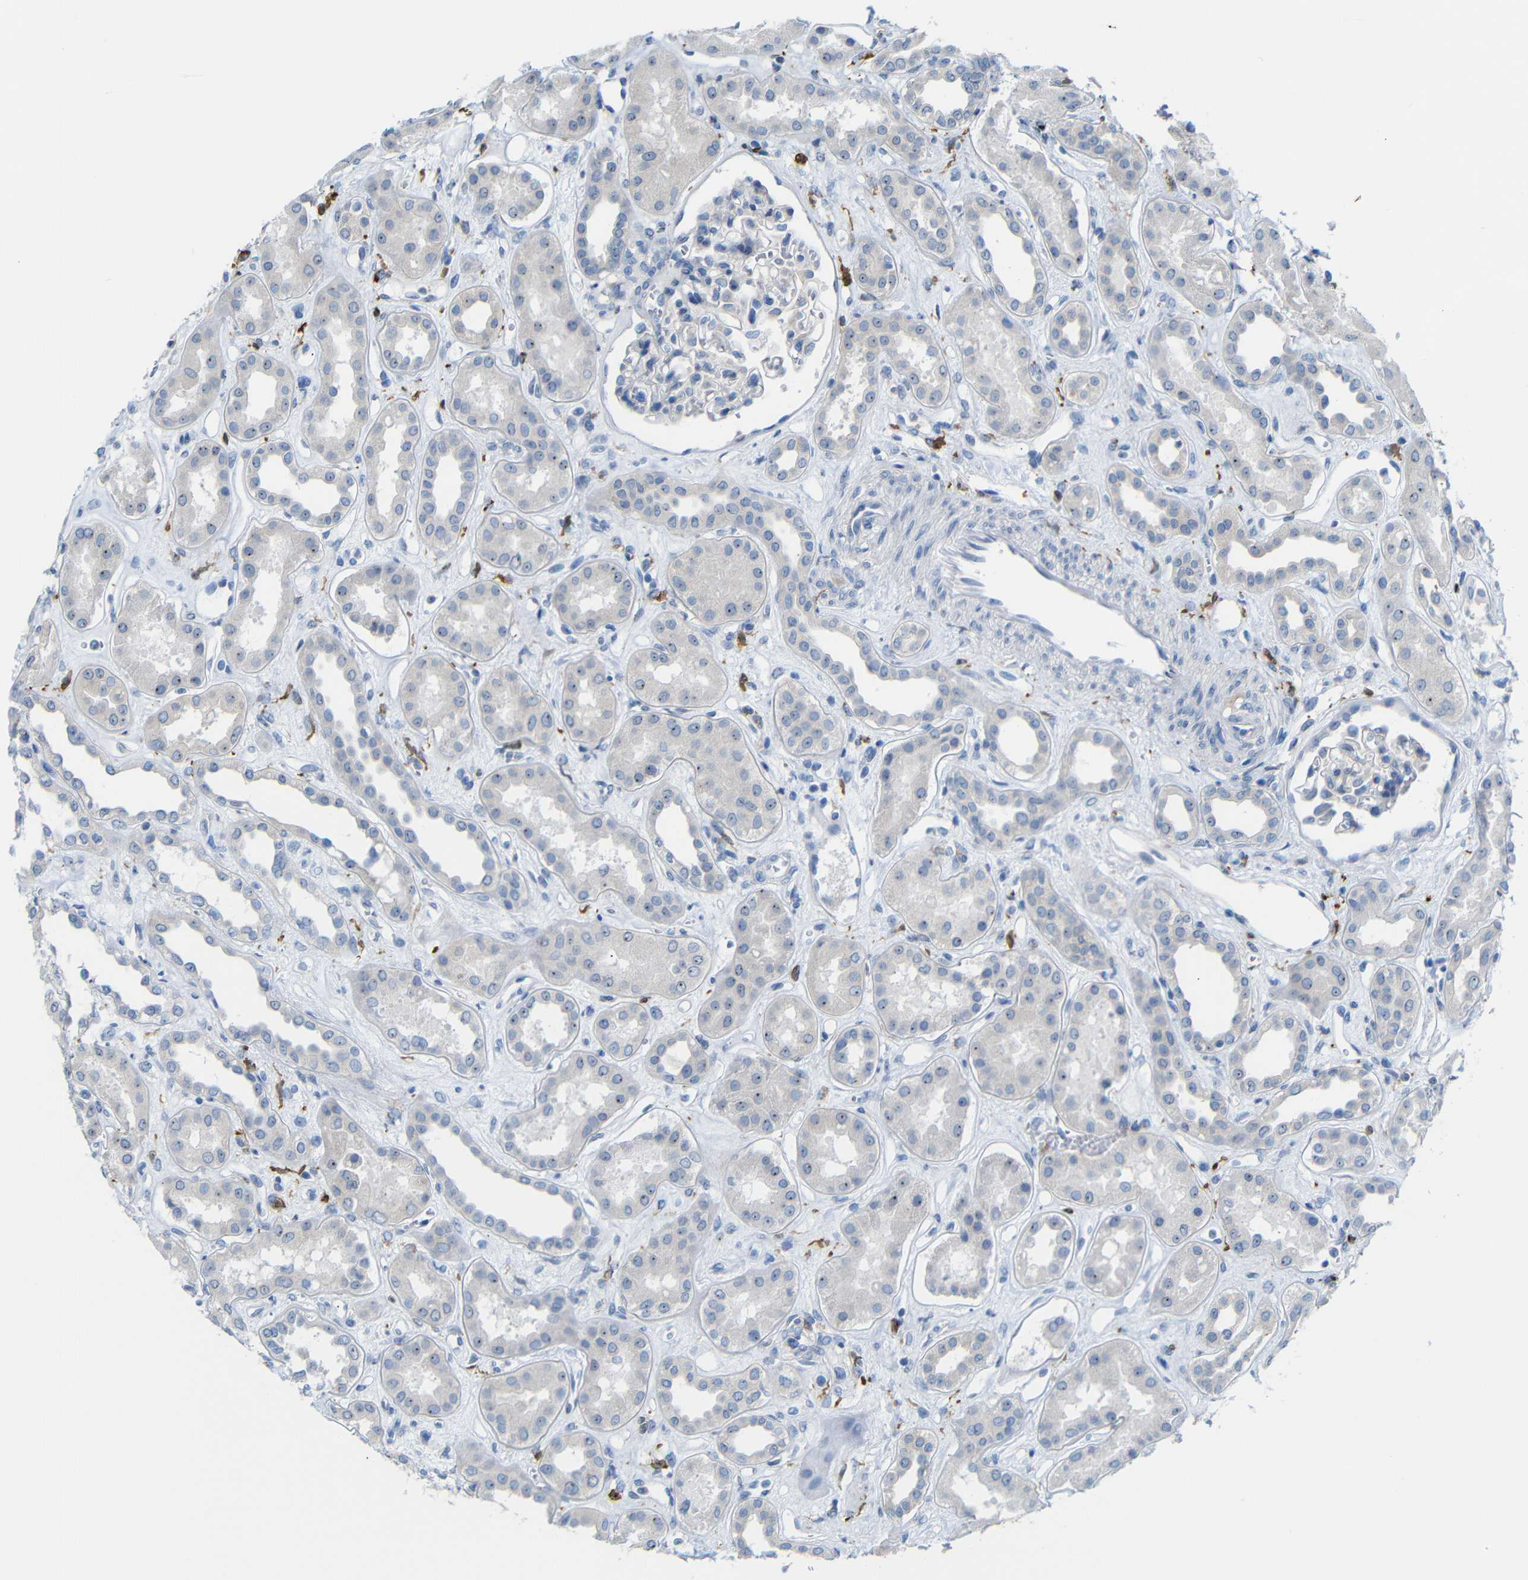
{"staining": {"intensity": "negative", "quantity": "none", "location": "none"}, "tissue": "kidney", "cell_type": "Cells in glomeruli", "image_type": "normal", "snomed": [{"axis": "morphology", "description": "Normal tissue, NOS"}, {"axis": "topography", "description": "Kidney"}], "caption": "Immunohistochemistry (IHC) of benign human kidney exhibits no expression in cells in glomeruli.", "gene": "C1orf210", "patient": {"sex": "male", "age": 59}}